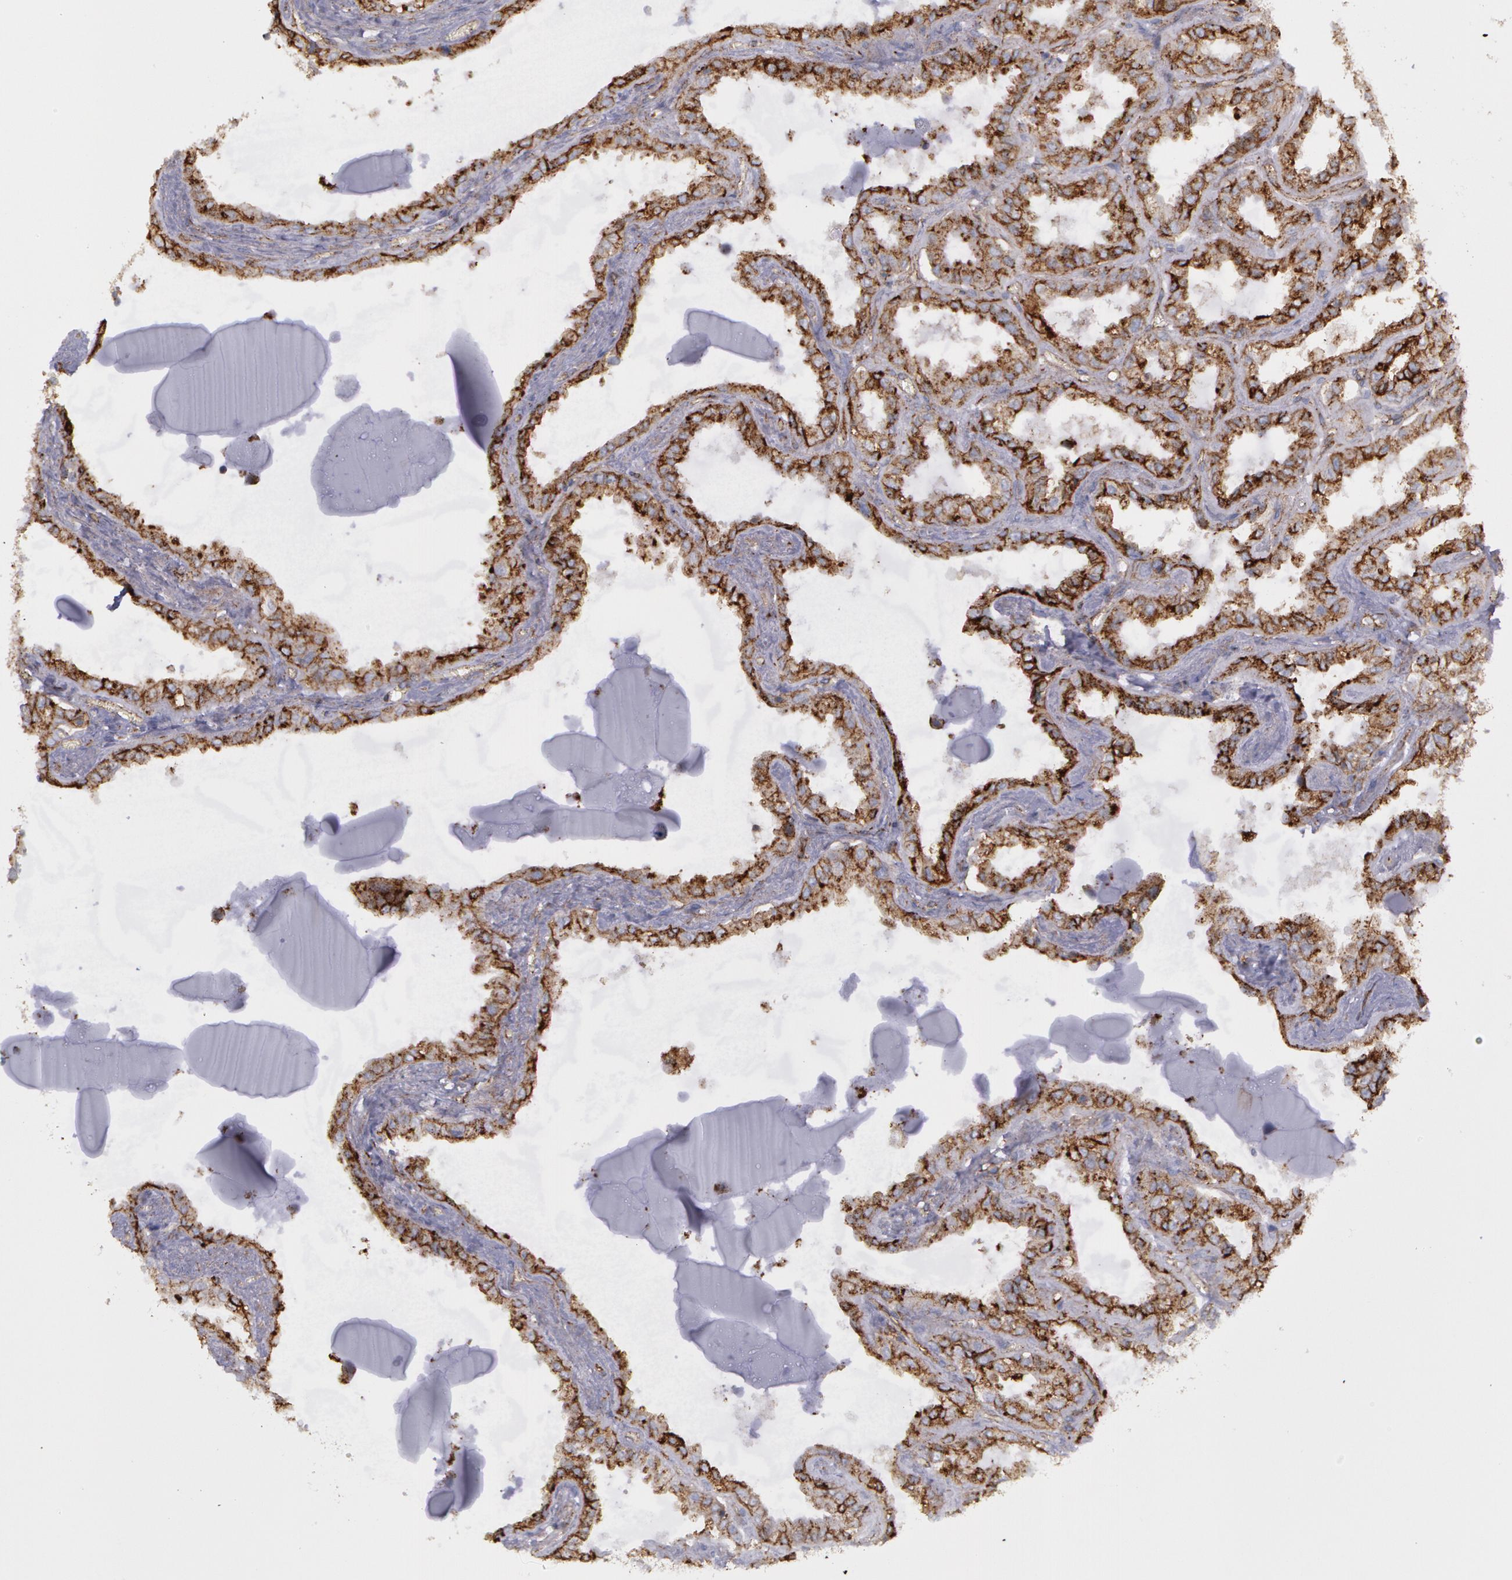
{"staining": {"intensity": "moderate", "quantity": ">75%", "location": "cytoplasmic/membranous"}, "tissue": "seminal vesicle", "cell_type": "Glandular cells", "image_type": "normal", "snomed": [{"axis": "morphology", "description": "Normal tissue, NOS"}, {"axis": "morphology", "description": "Inflammation, NOS"}, {"axis": "topography", "description": "Urinary bladder"}, {"axis": "topography", "description": "Prostate"}, {"axis": "topography", "description": "Seminal veicle"}], "caption": "The histopathology image displays staining of normal seminal vesicle, revealing moderate cytoplasmic/membranous protein staining (brown color) within glandular cells.", "gene": "FLOT2", "patient": {"sex": "male", "age": 82}}